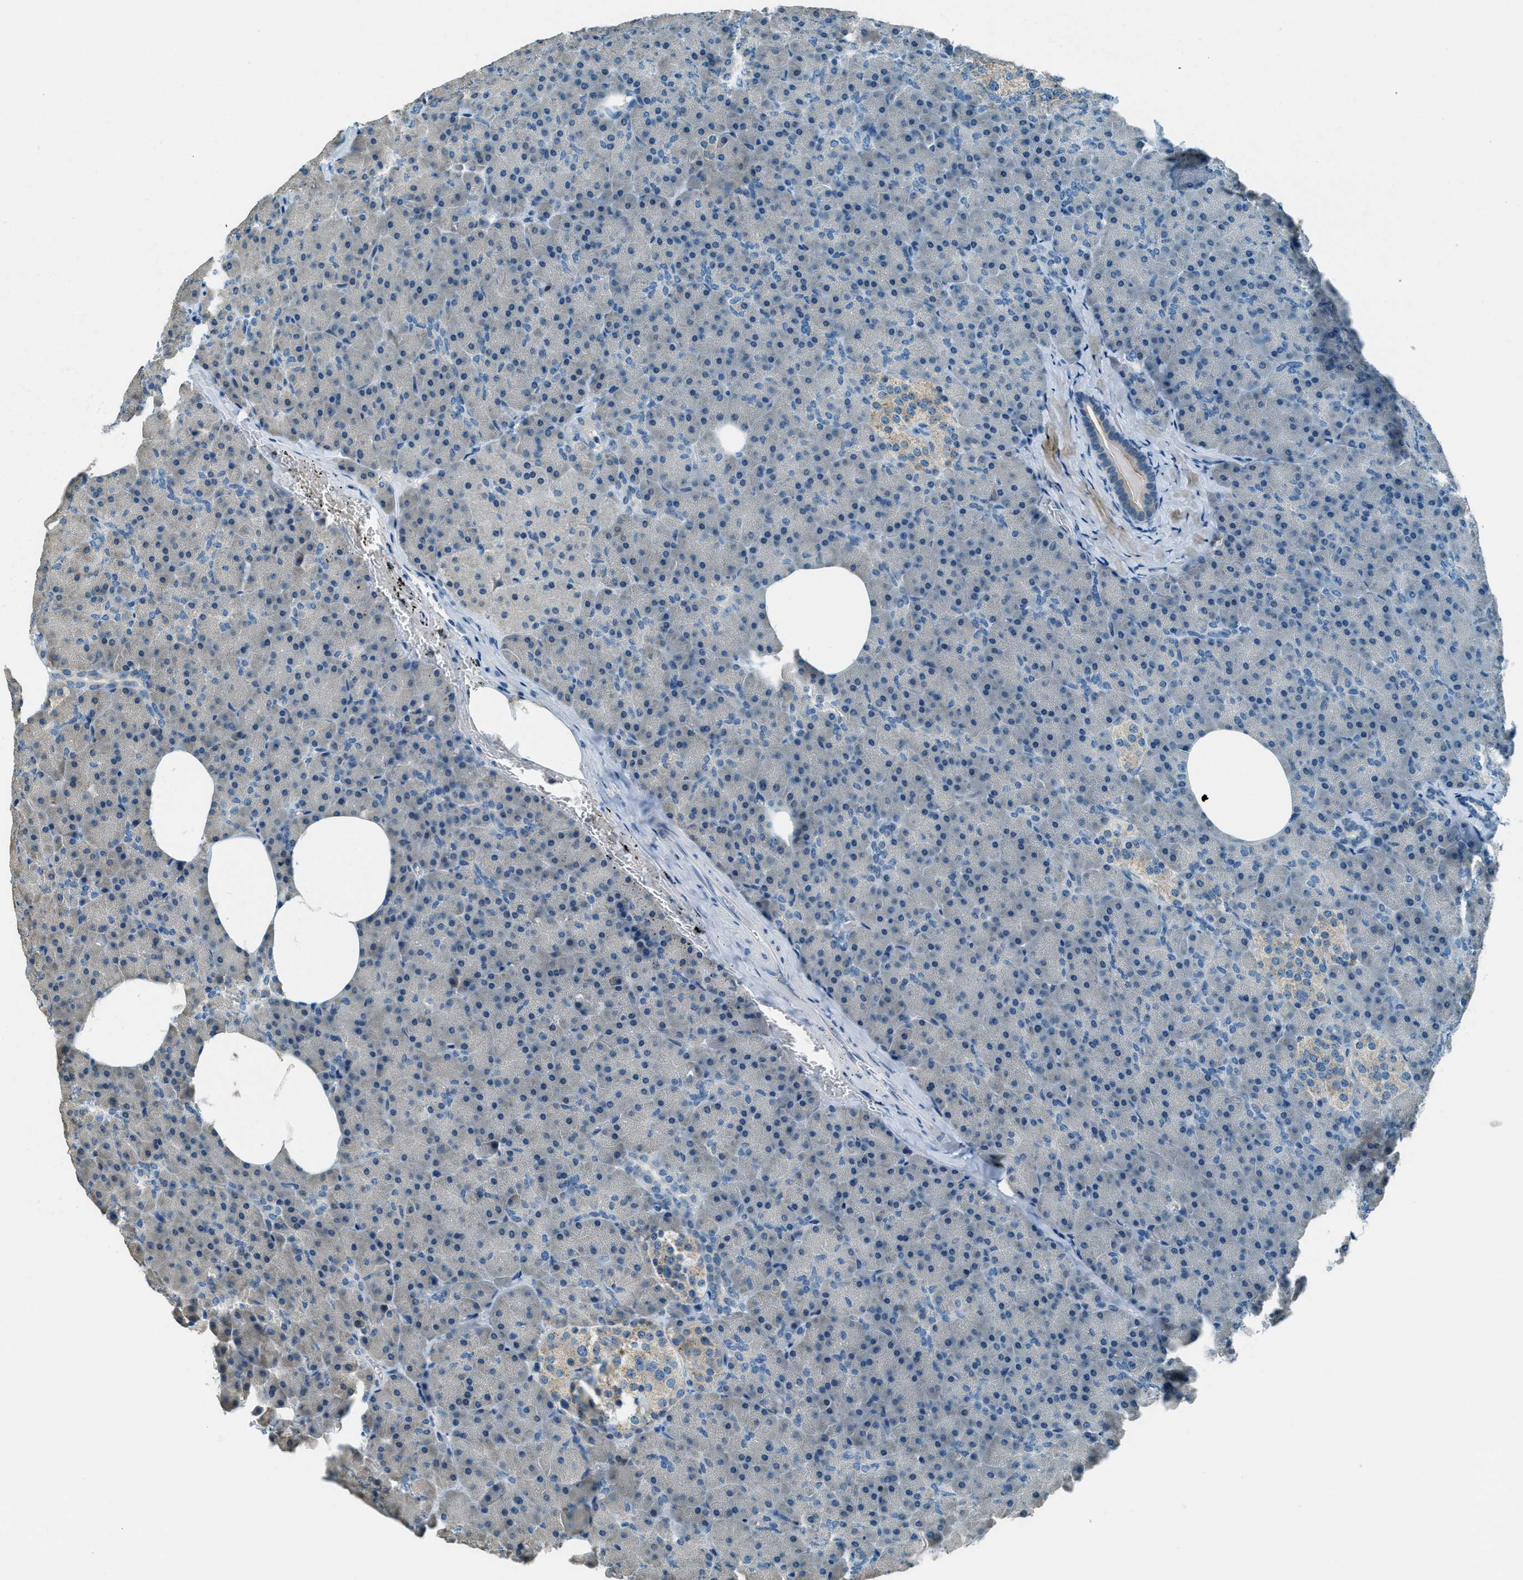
{"staining": {"intensity": "negative", "quantity": "none", "location": "none"}, "tissue": "pancreas", "cell_type": "Exocrine glandular cells", "image_type": "normal", "snomed": [{"axis": "morphology", "description": "Normal tissue, NOS"}, {"axis": "topography", "description": "Pancreas"}], "caption": "The image displays no staining of exocrine glandular cells in normal pancreas.", "gene": "MSLN", "patient": {"sex": "female", "age": 35}}